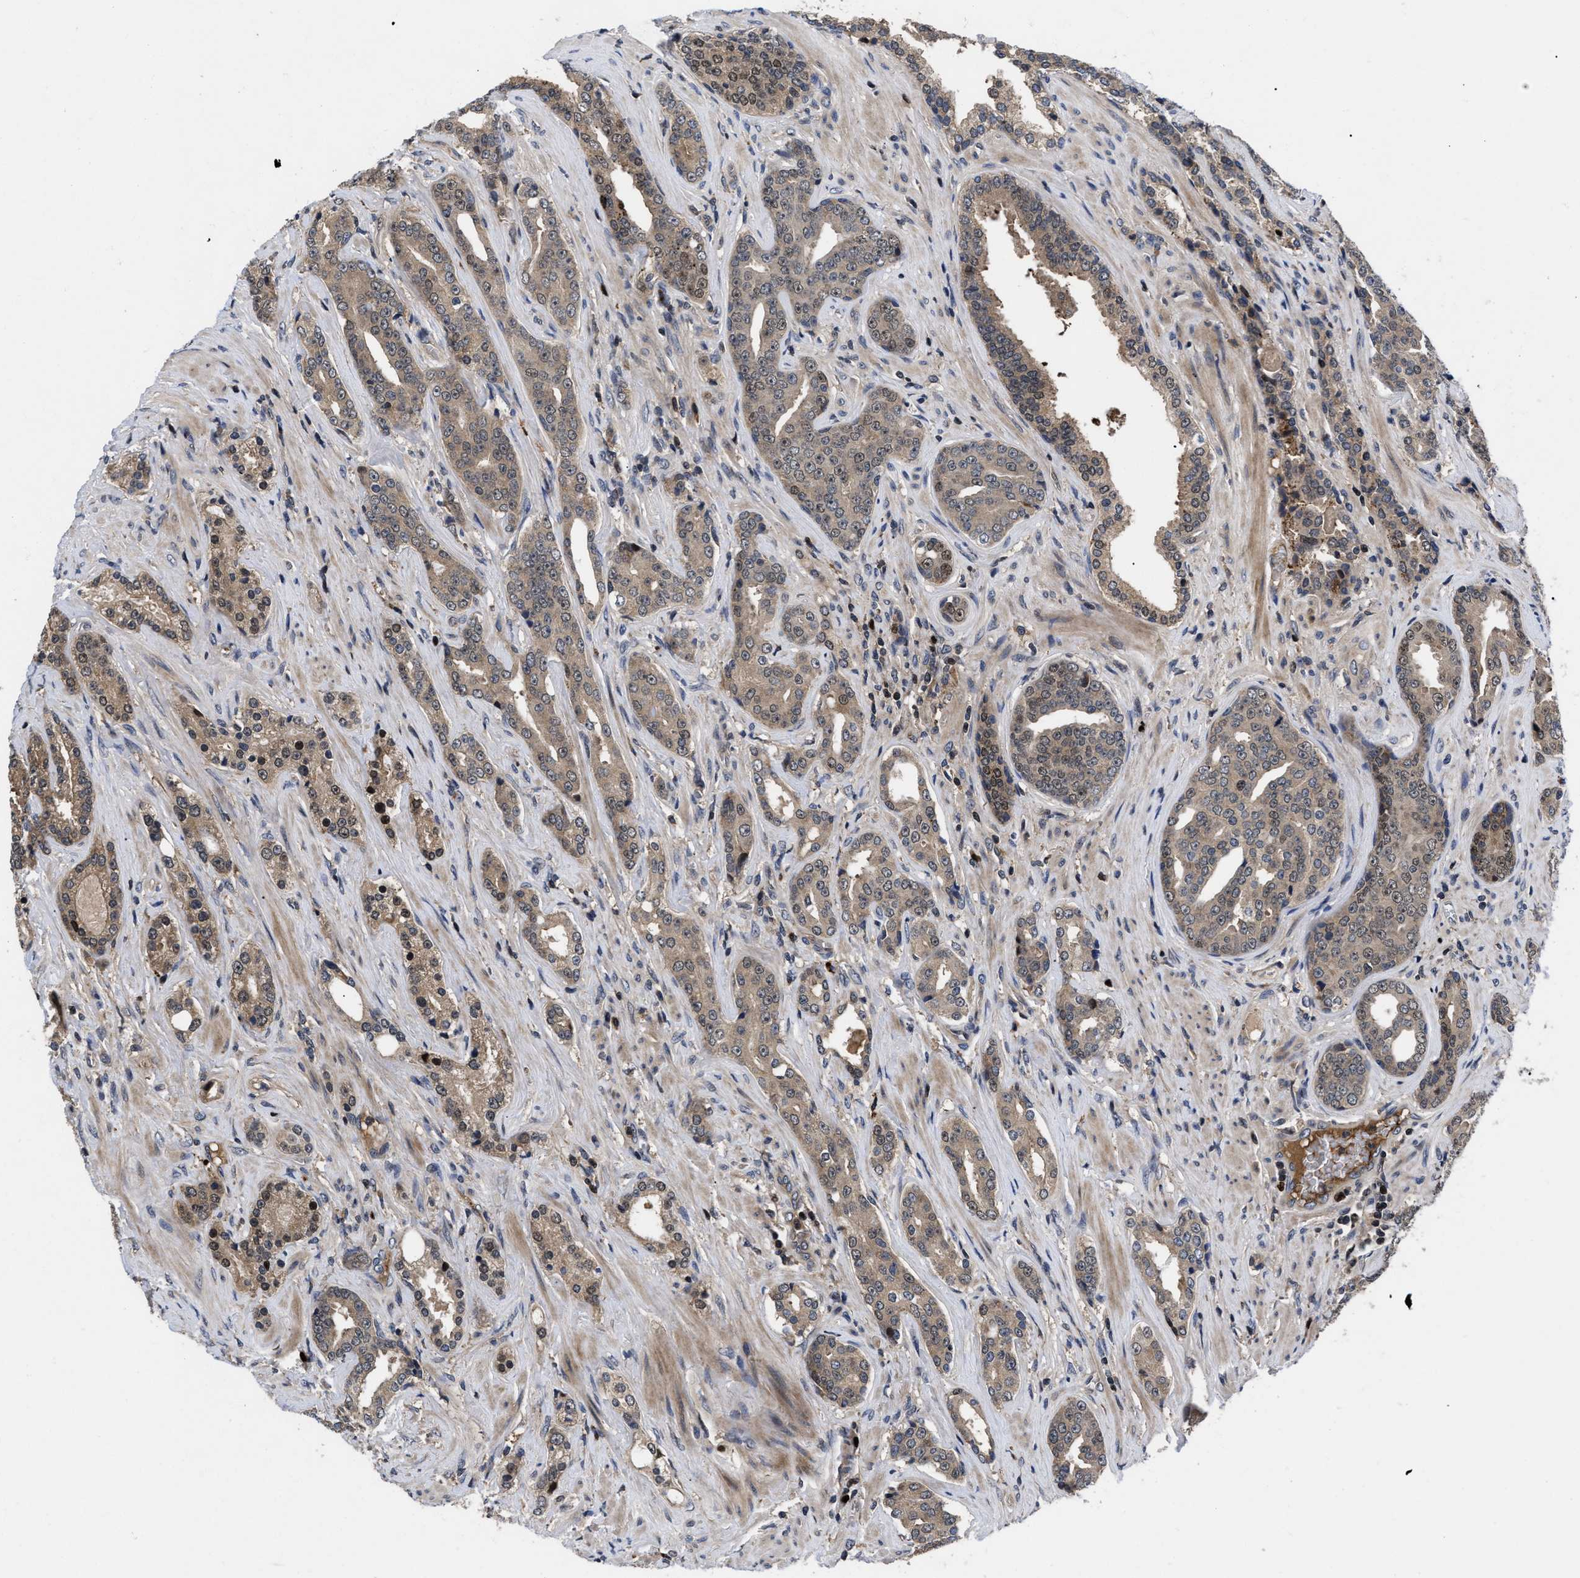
{"staining": {"intensity": "weak", "quantity": ">75%", "location": "cytoplasmic/membranous,nuclear"}, "tissue": "prostate cancer", "cell_type": "Tumor cells", "image_type": "cancer", "snomed": [{"axis": "morphology", "description": "Adenocarcinoma, High grade"}, {"axis": "topography", "description": "Prostate"}], "caption": "Prostate adenocarcinoma (high-grade) stained with a protein marker demonstrates weak staining in tumor cells.", "gene": "FAM200A", "patient": {"sex": "male", "age": 71}}